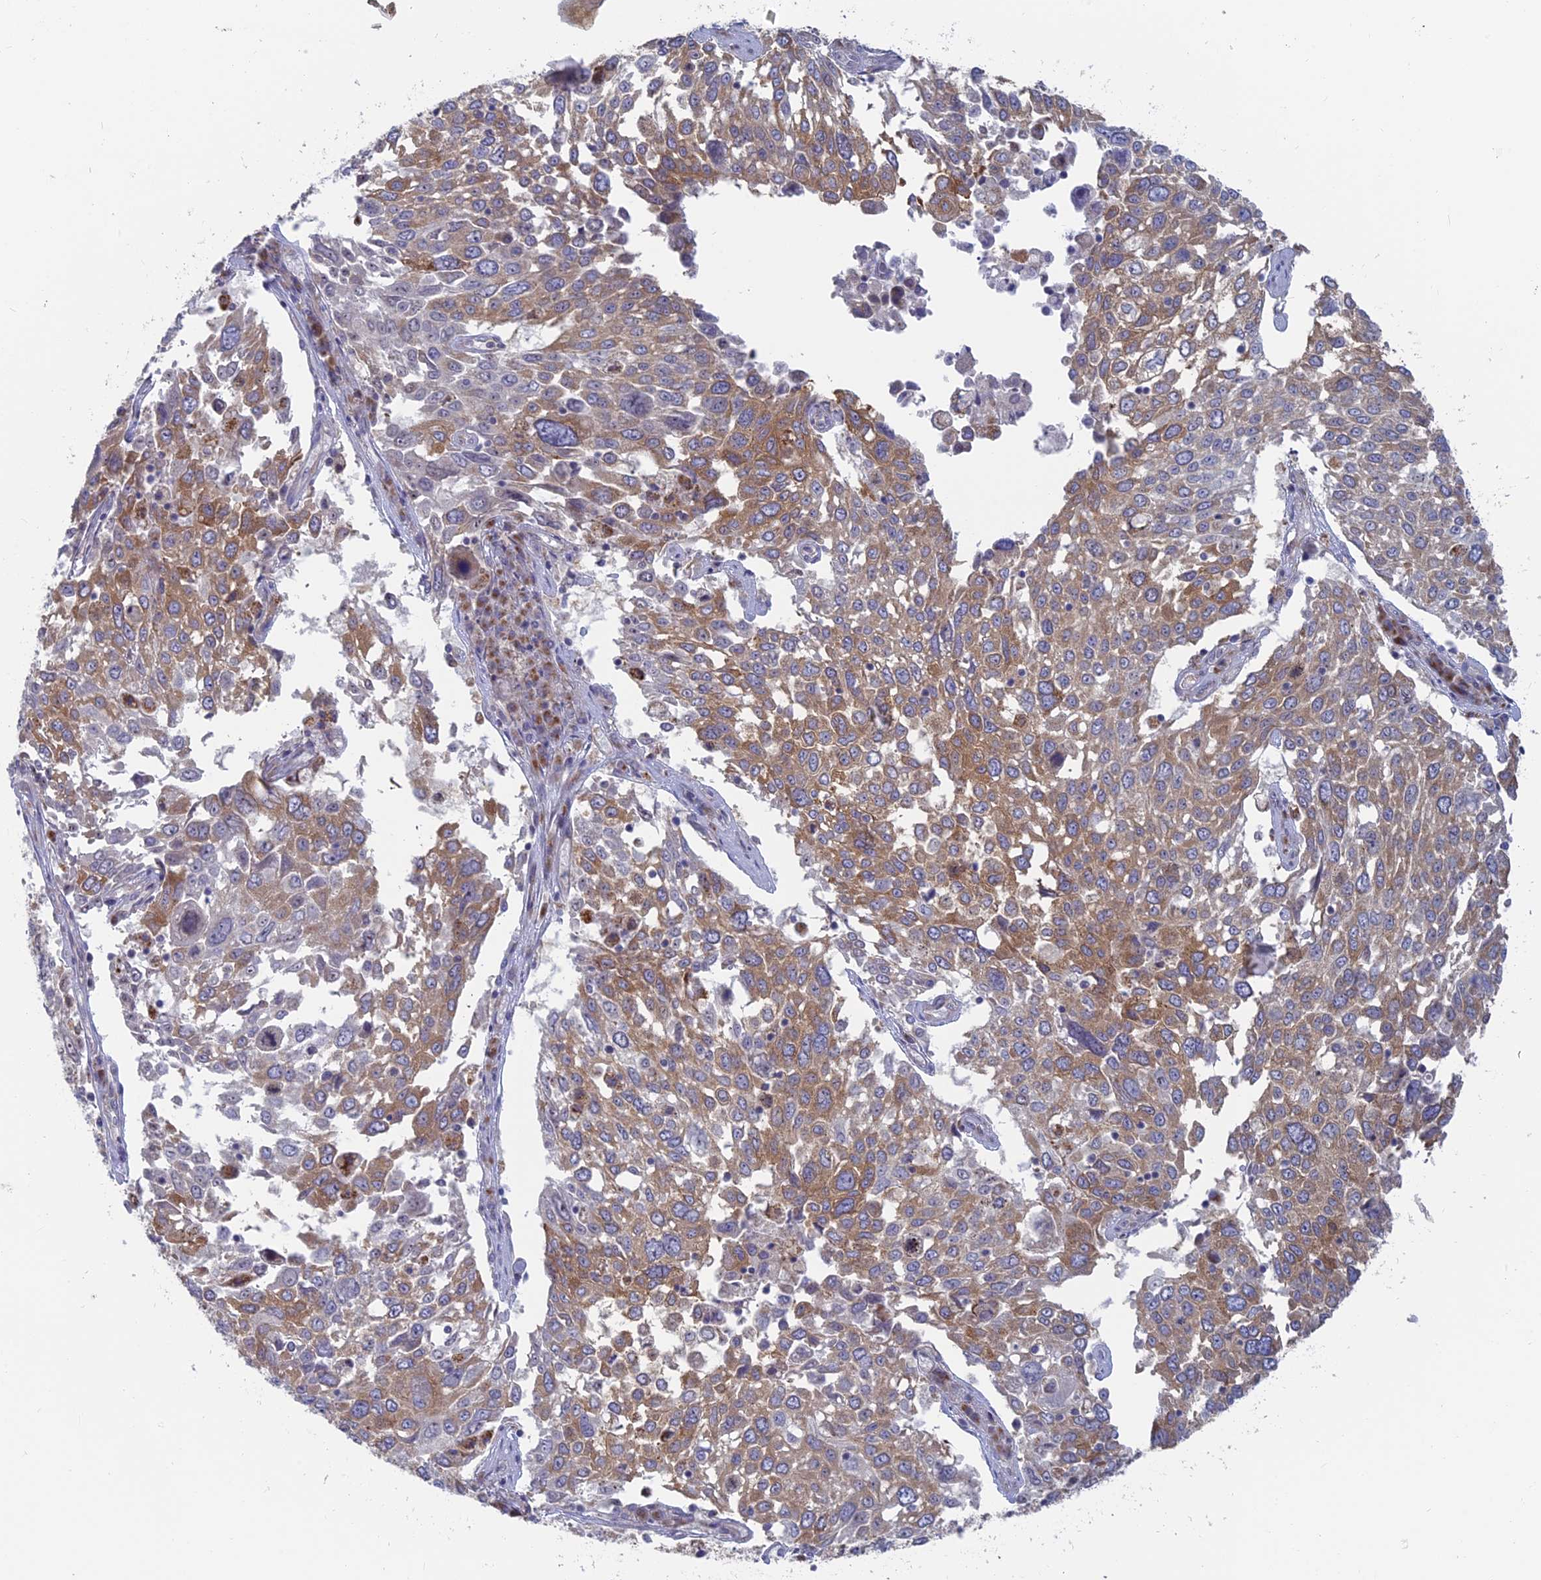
{"staining": {"intensity": "moderate", "quantity": ">75%", "location": "cytoplasmic/membranous"}, "tissue": "lung cancer", "cell_type": "Tumor cells", "image_type": "cancer", "snomed": [{"axis": "morphology", "description": "Squamous cell carcinoma, NOS"}, {"axis": "topography", "description": "Lung"}], "caption": "Human squamous cell carcinoma (lung) stained for a protein (brown) exhibits moderate cytoplasmic/membranous positive positivity in about >75% of tumor cells.", "gene": "TBC1D30", "patient": {"sex": "male", "age": 65}}